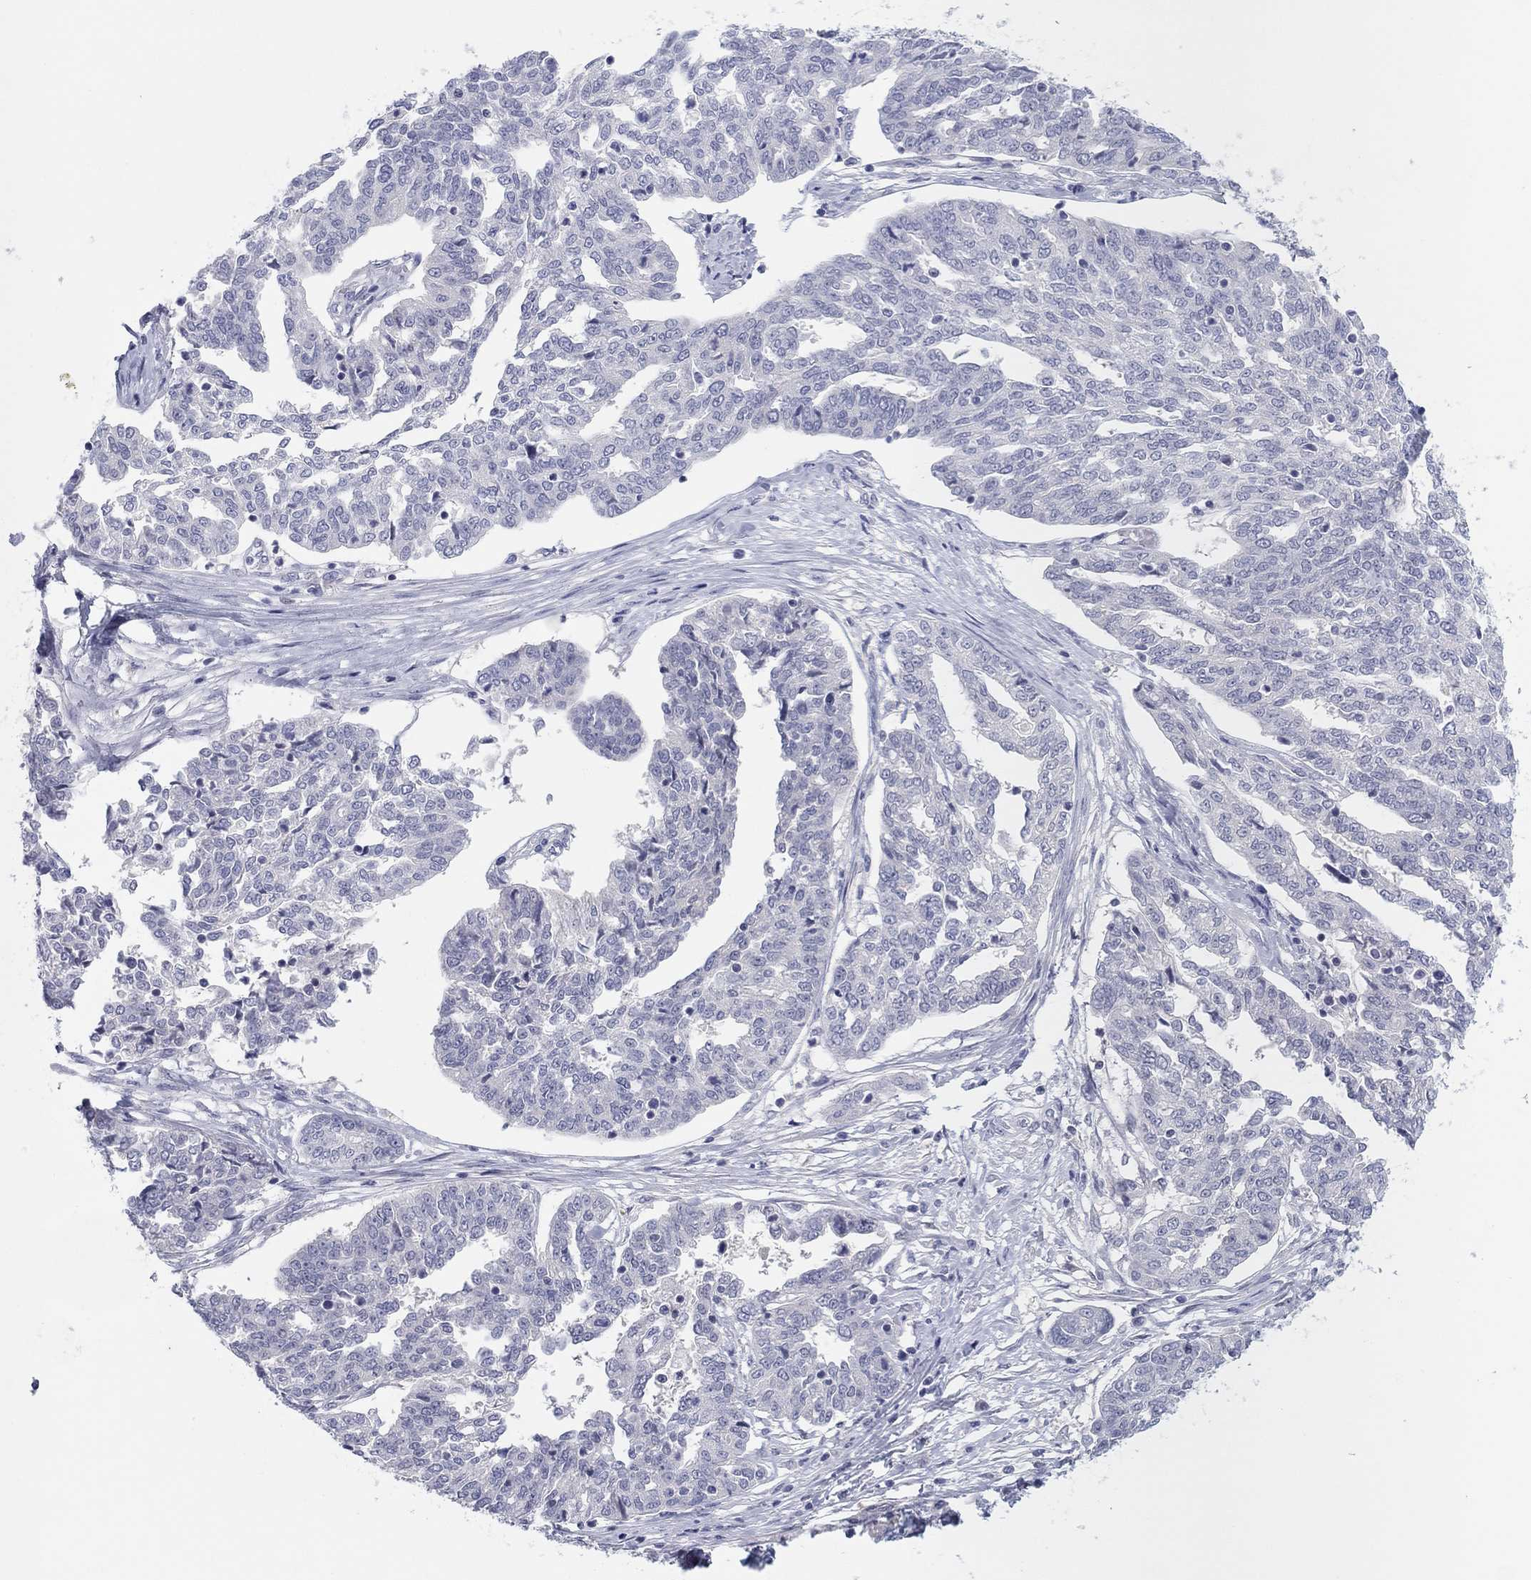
{"staining": {"intensity": "negative", "quantity": "none", "location": "none"}, "tissue": "ovarian cancer", "cell_type": "Tumor cells", "image_type": "cancer", "snomed": [{"axis": "morphology", "description": "Cystadenocarcinoma, serous, NOS"}, {"axis": "topography", "description": "Ovary"}], "caption": "Immunohistochemistry photomicrograph of neoplastic tissue: human serous cystadenocarcinoma (ovarian) stained with DAB reveals no significant protein expression in tumor cells.", "gene": "CPNE6", "patient": {"sex": "female", "age": 67}}